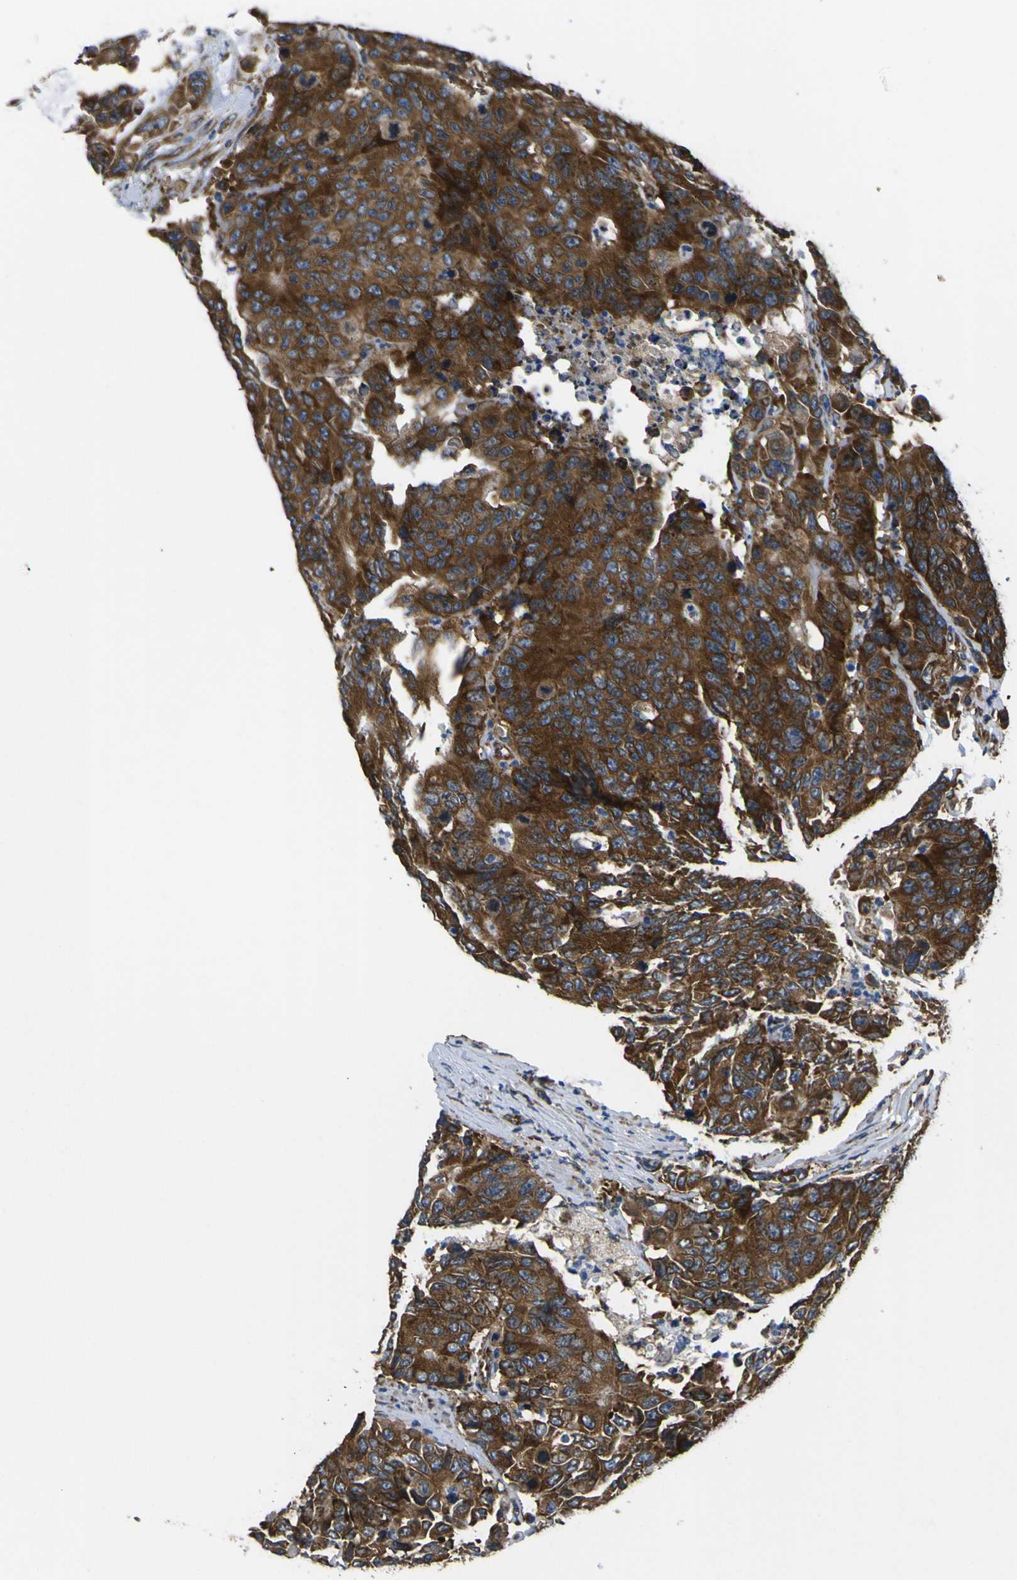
{"staining": {"intensity": "strong", "quantity": ">75%", "location": "cytoplasmic/membranous"}, "tissue": "colorectal cancer", "cell_type": "Tumor cells", "image_type": "cancer", "snomed": [{"axis": "morphology", "description": "Adenocarcinoma, NOS"}, {"axis": "topography", "description": "Colon"}], "caption": "Immunohistochemistry micrograph of colorectal cancer stained for a protein (brown), which displays high levels of strong cytoplasmic/membranous staining in about >75% of tumor cells.", "gene": "RPSA", "patient": {"sex": "female", "age": 86}}